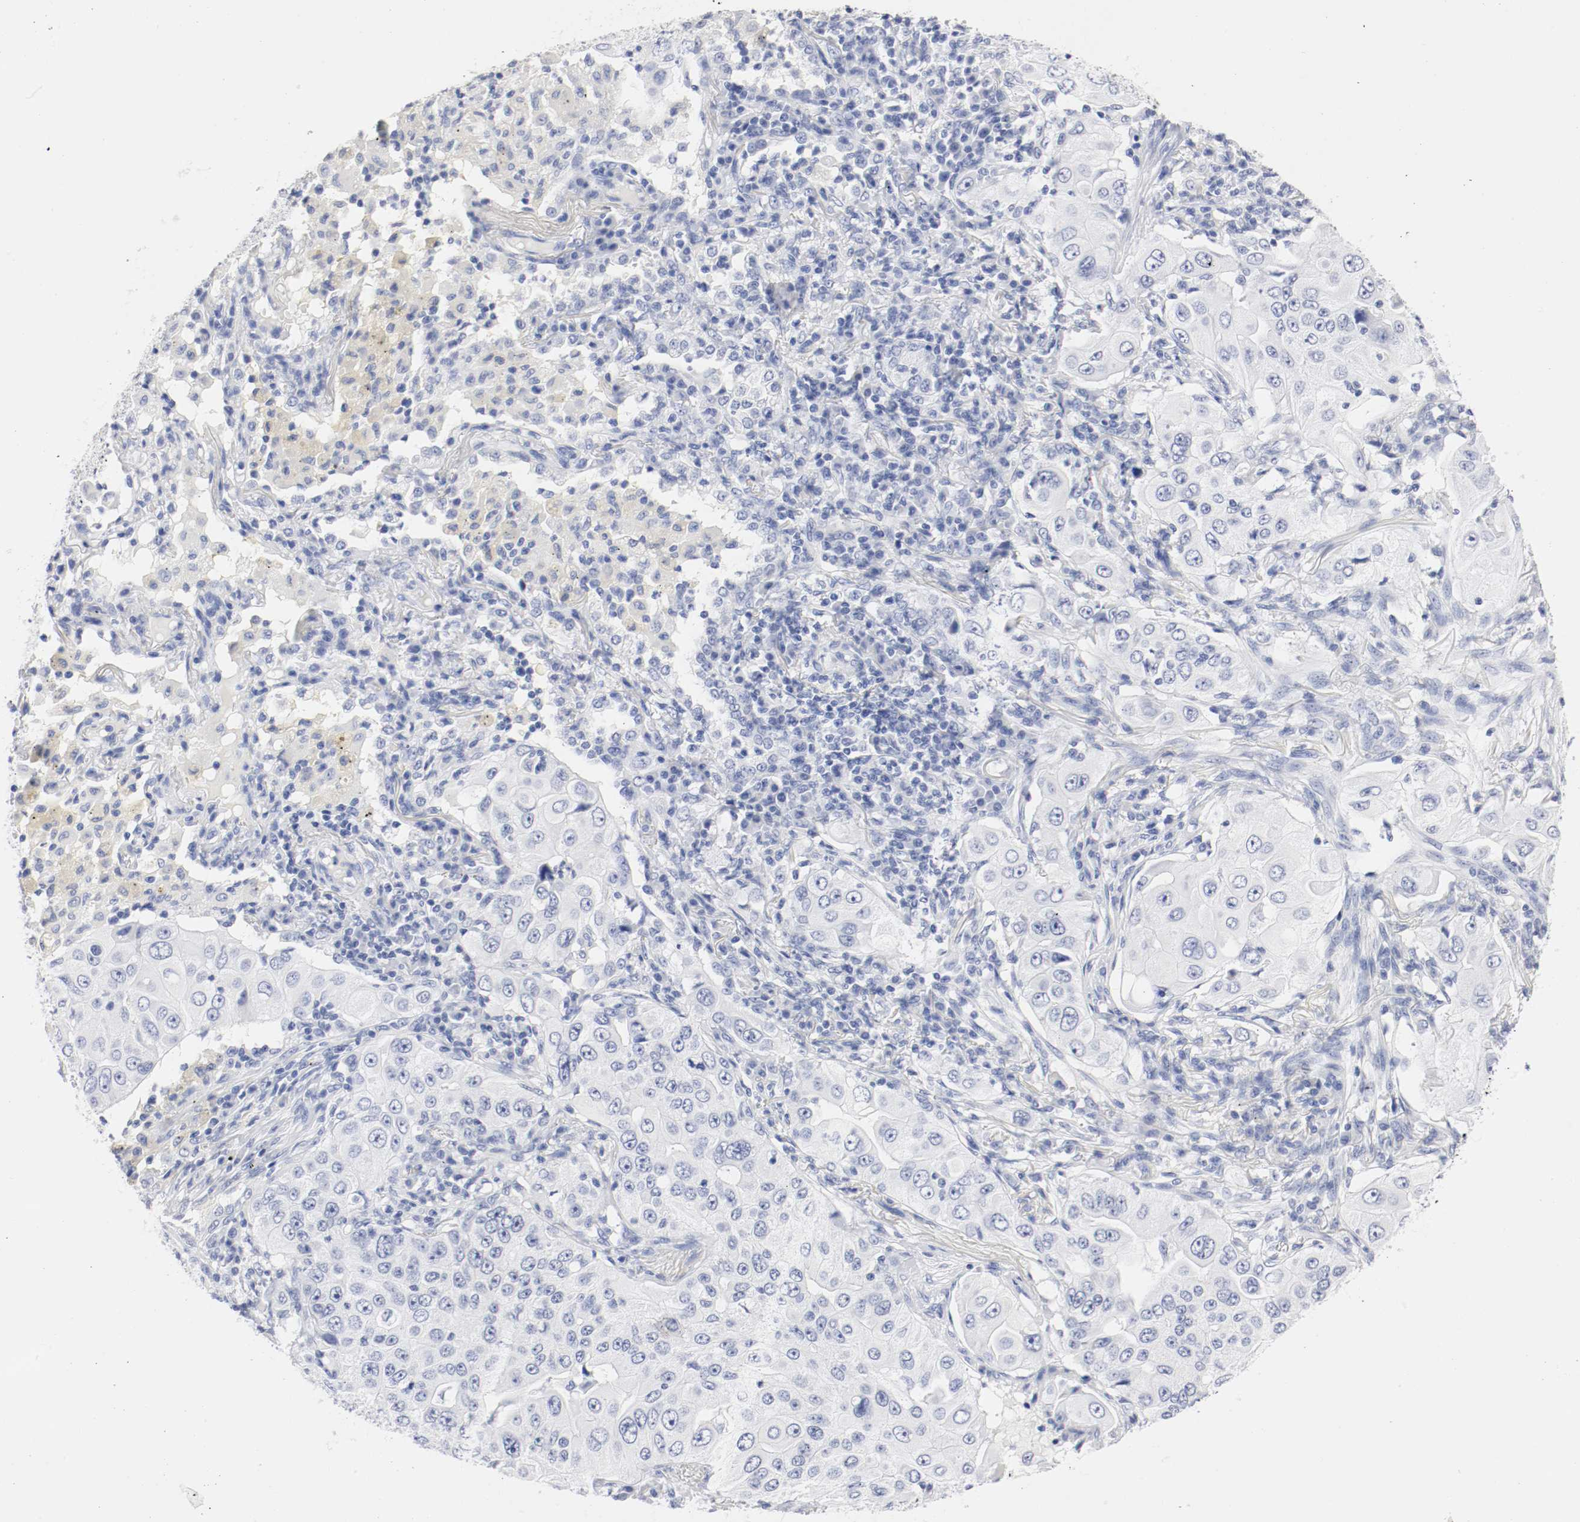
{"staining": {"intensity": "negative", "quantity": "none", "location": "none"}, "tissue": "lung cancer", "cell_type": "Tumor cells", "image_type": "cancer", "snomed": [{"axis": "morphology", "description": "Adenocarcinoma, NOS"}, {"axis": "topography", "description": "Lung"}], "caption": "Immunohistochemistry of adenocarcinoma (lung) displays no positivity in tumor cells.", "gene": "GAD1", "patient": {"sex": "male", "age": 84}}